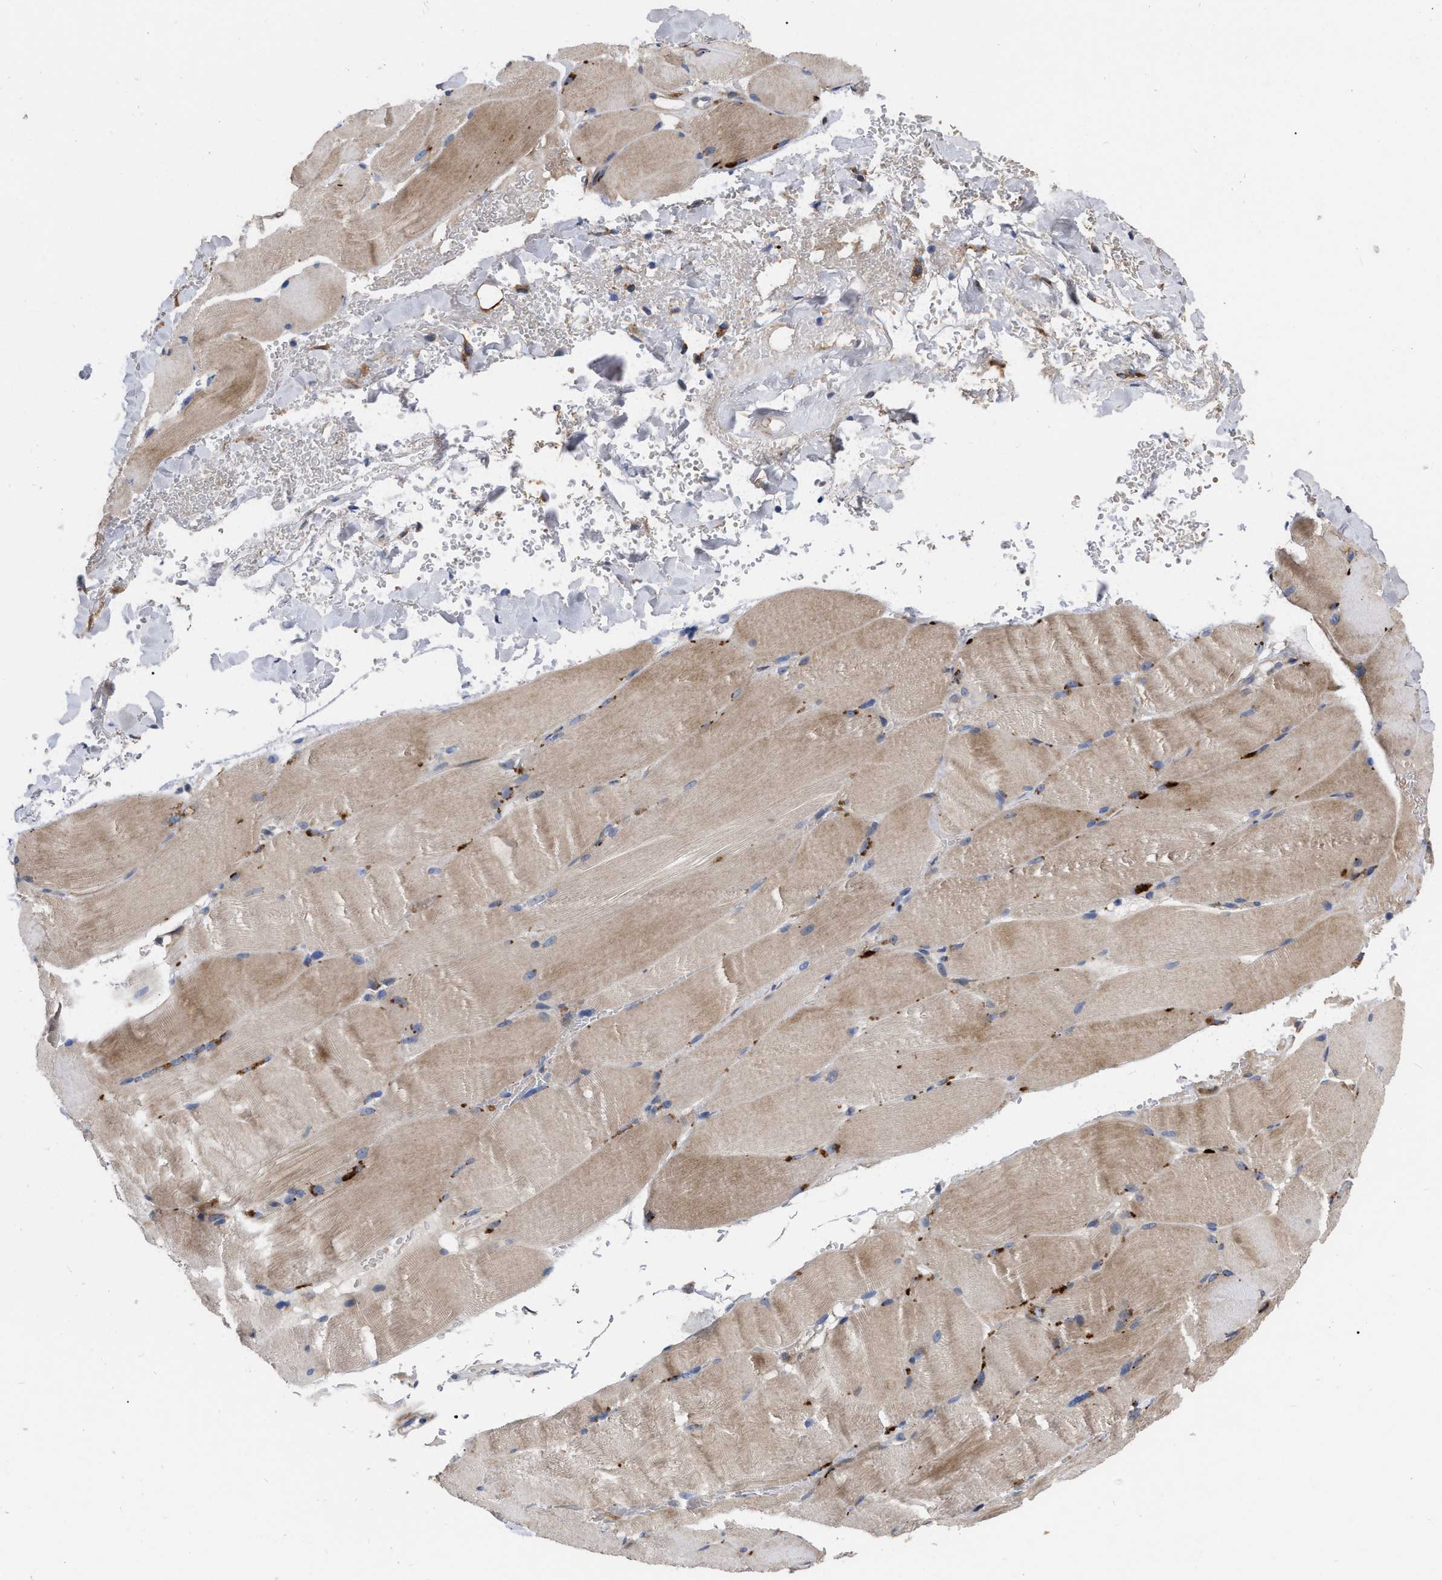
{"staining": {"intensity": "weak", "quantity": ">75%", "location": "cytoplasmic/membranous"}, "tissue": "skeletal muscle", "cell_type": "Myocytes", "image_type": "normal", "snomed": [{"axis": "morphology", "description": "Normal tissue, NOS"}, {"axis": "topography", "description": "Skin"}, {"axis": "topography", "description": "Skeletal muscle"}], "caption": "Unremarkable skeletal muscle reveals weak cytoplasmic/membranous expression in about >75% of myocytes, visualized by immunohistochemistry.", "gene": "MLST8", "patient": {"sex": "male", "age": 83}}